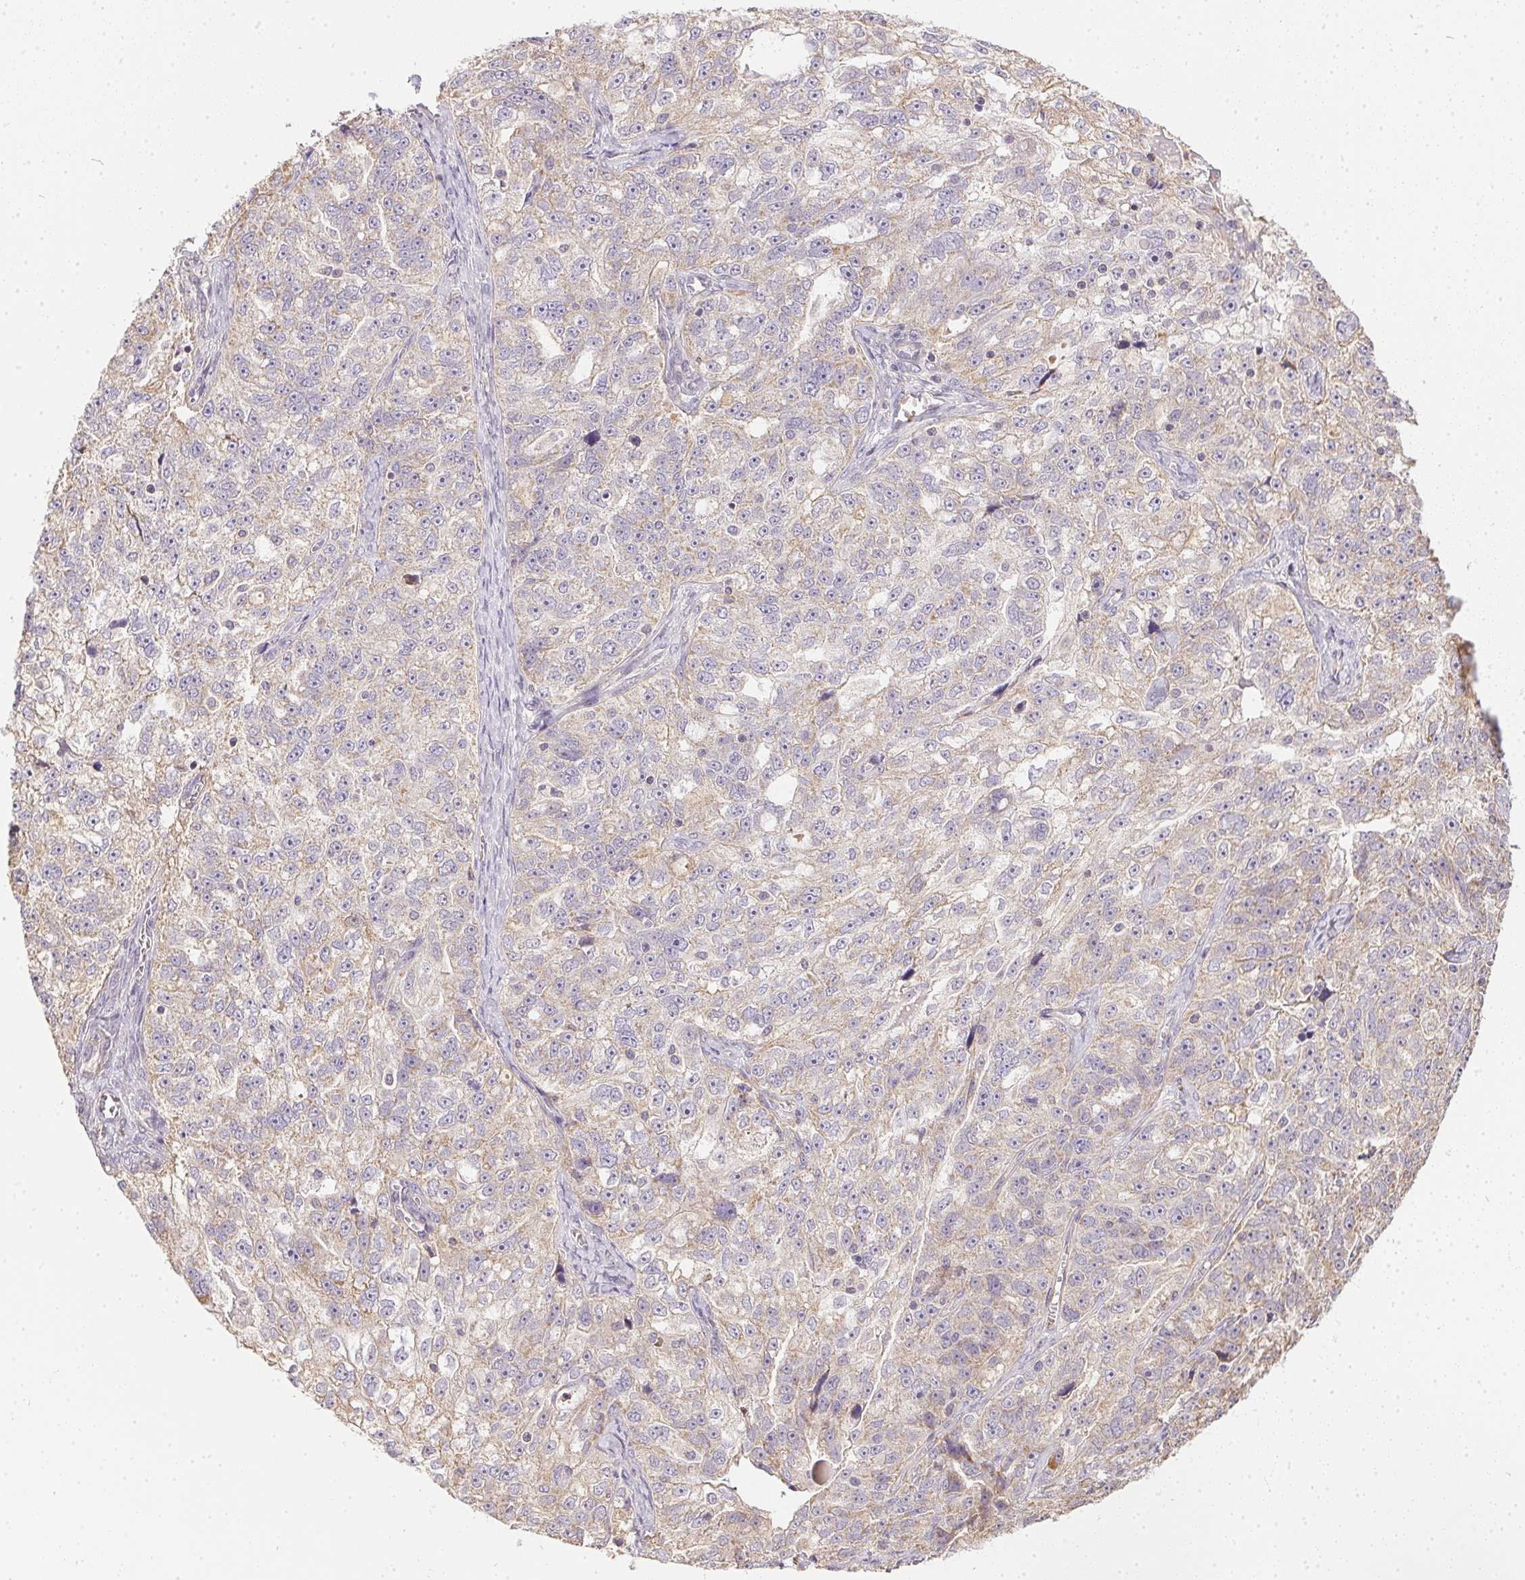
{"staining": {"intensity": "weak", "quantity": "<25%", "location": "cytoplasmic/membranous"}, "tissue": "ovarian cancer", "cell_type": "Tumor cells", "image_type": "cancer", "snomed": [{"axis": "morphology", "description": "Cystadenocarcinoma, serous, NOS"}, {"axis": "topography", "description": "Ovary"}], "caption": "DAB immunohistochemical staining of human serous cystadenocarcinoma (ovarian) exhibits no significant expression in tumor cells.", "gene": "REV3L", "patient": {"sex": "female", "age": 51}}